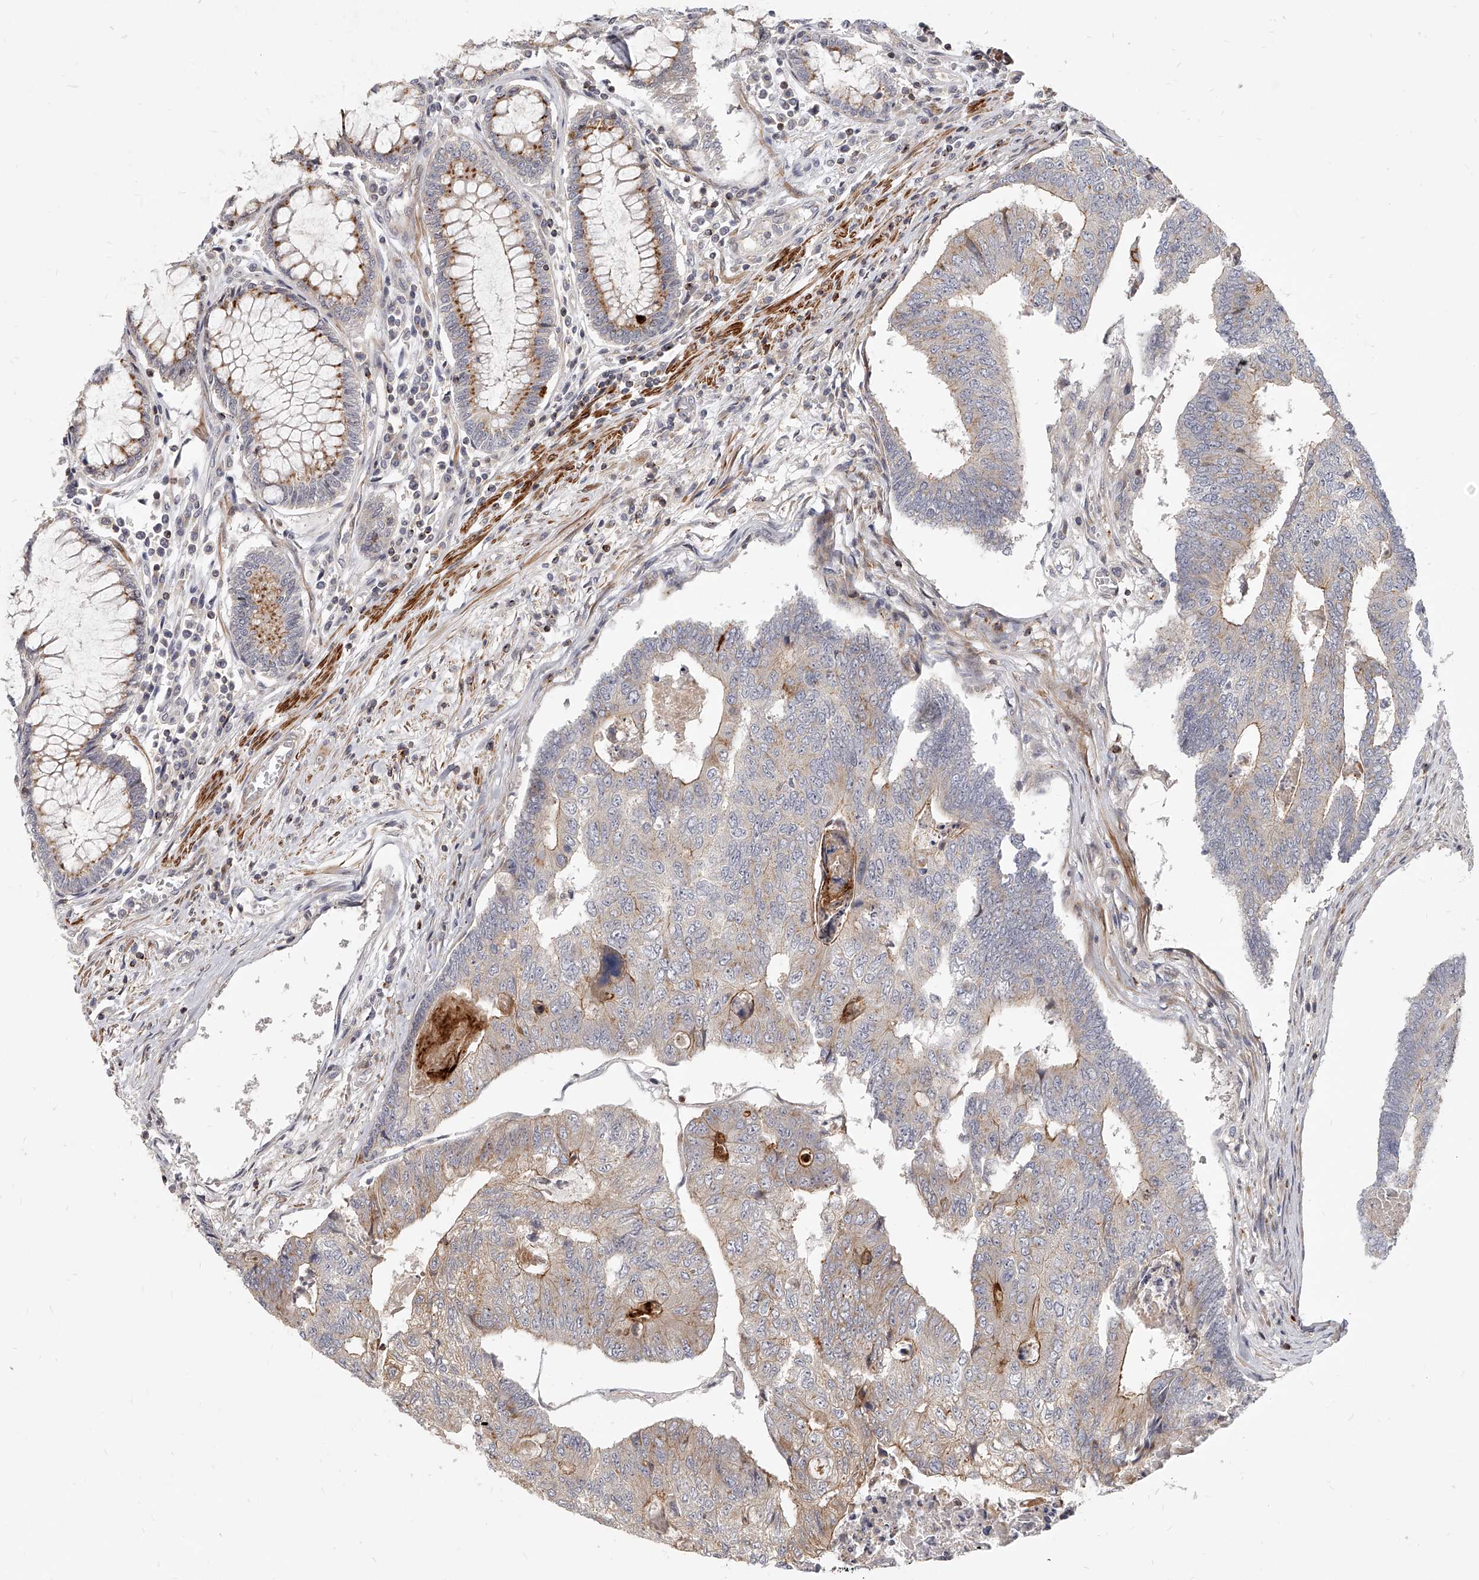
{"staining": {"intensity": "moderate", "quantity": "25%-75%", "location": "cytoplasmic/membranous"}, "tissue": "colorectal cancer", "cell_type": "Tumor cells", "image_type": "cancer", "snomed": [{"axis": "morphology", "description": "Adenocarcinoma, NOS"}, {"axis": "topography", "description": "Colon"}], "caption": "Immunohistochemistry (DAB) staining of human adenocarcinoma (colorectal) demonstrates moderate cytoplasmic/membranous protein positivity in approximately 25%-75% of tumor cells.", "gene": "SLC37A1", "patient": {"sex": "female", "age": 67}}